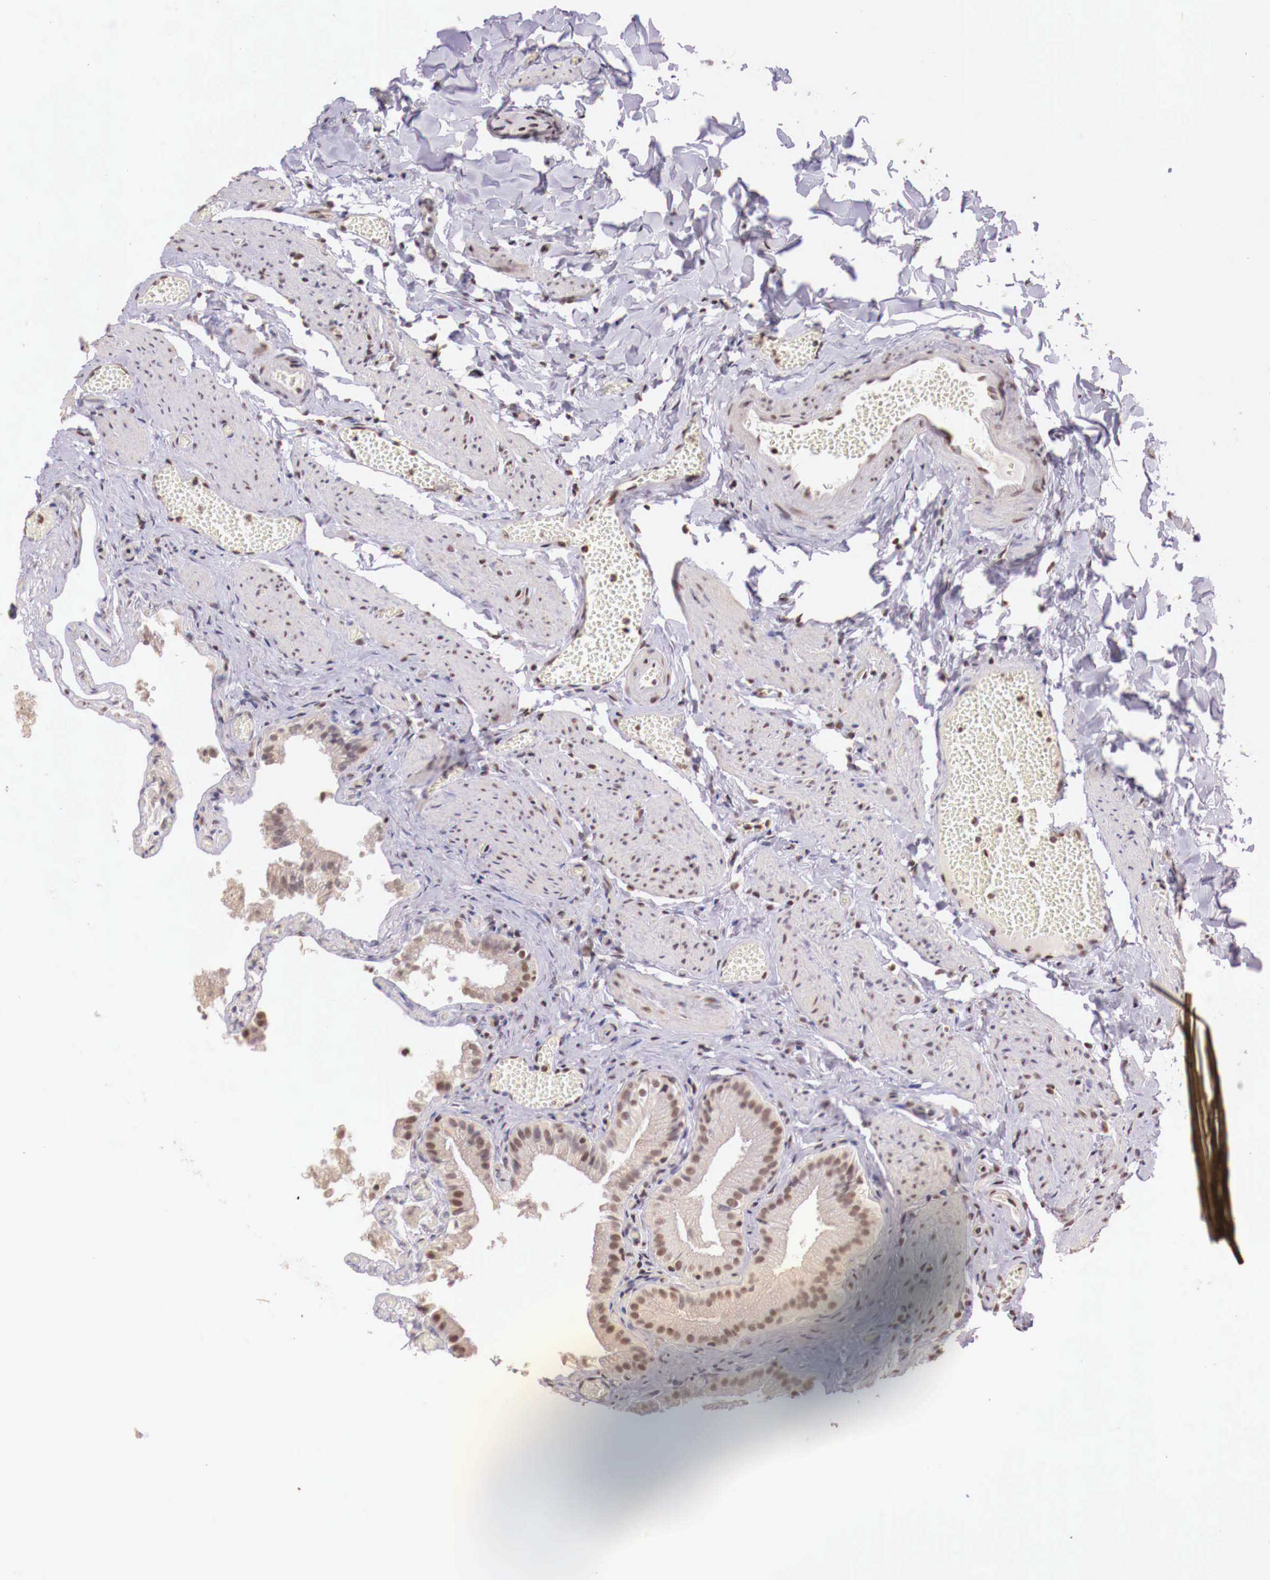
{"staining": {"intensity": "weak", "quantity": ">75%", "location": "nuclear"}, "tissue": "gallbladder", "cell_type": "Glandular cells", "image_type": "normal", "snomed": [{"axis": "morphology", "description": "Normal tissue, NOS"}, {"axis": "topography", "description": "Gallbladder"}], "caption": "An immunohistochemistry (IHC) micrograph of unremarkable tissue is shown. Protein staining in brown labels weak nuclear positivity in gallbladder within glandular cells. Immunohistochemistry (ihc) stains the protein of interest in brown and the nuclei are stained blue.", "gene": "SP1", "patient": {"sex": "female", "age": 44}}